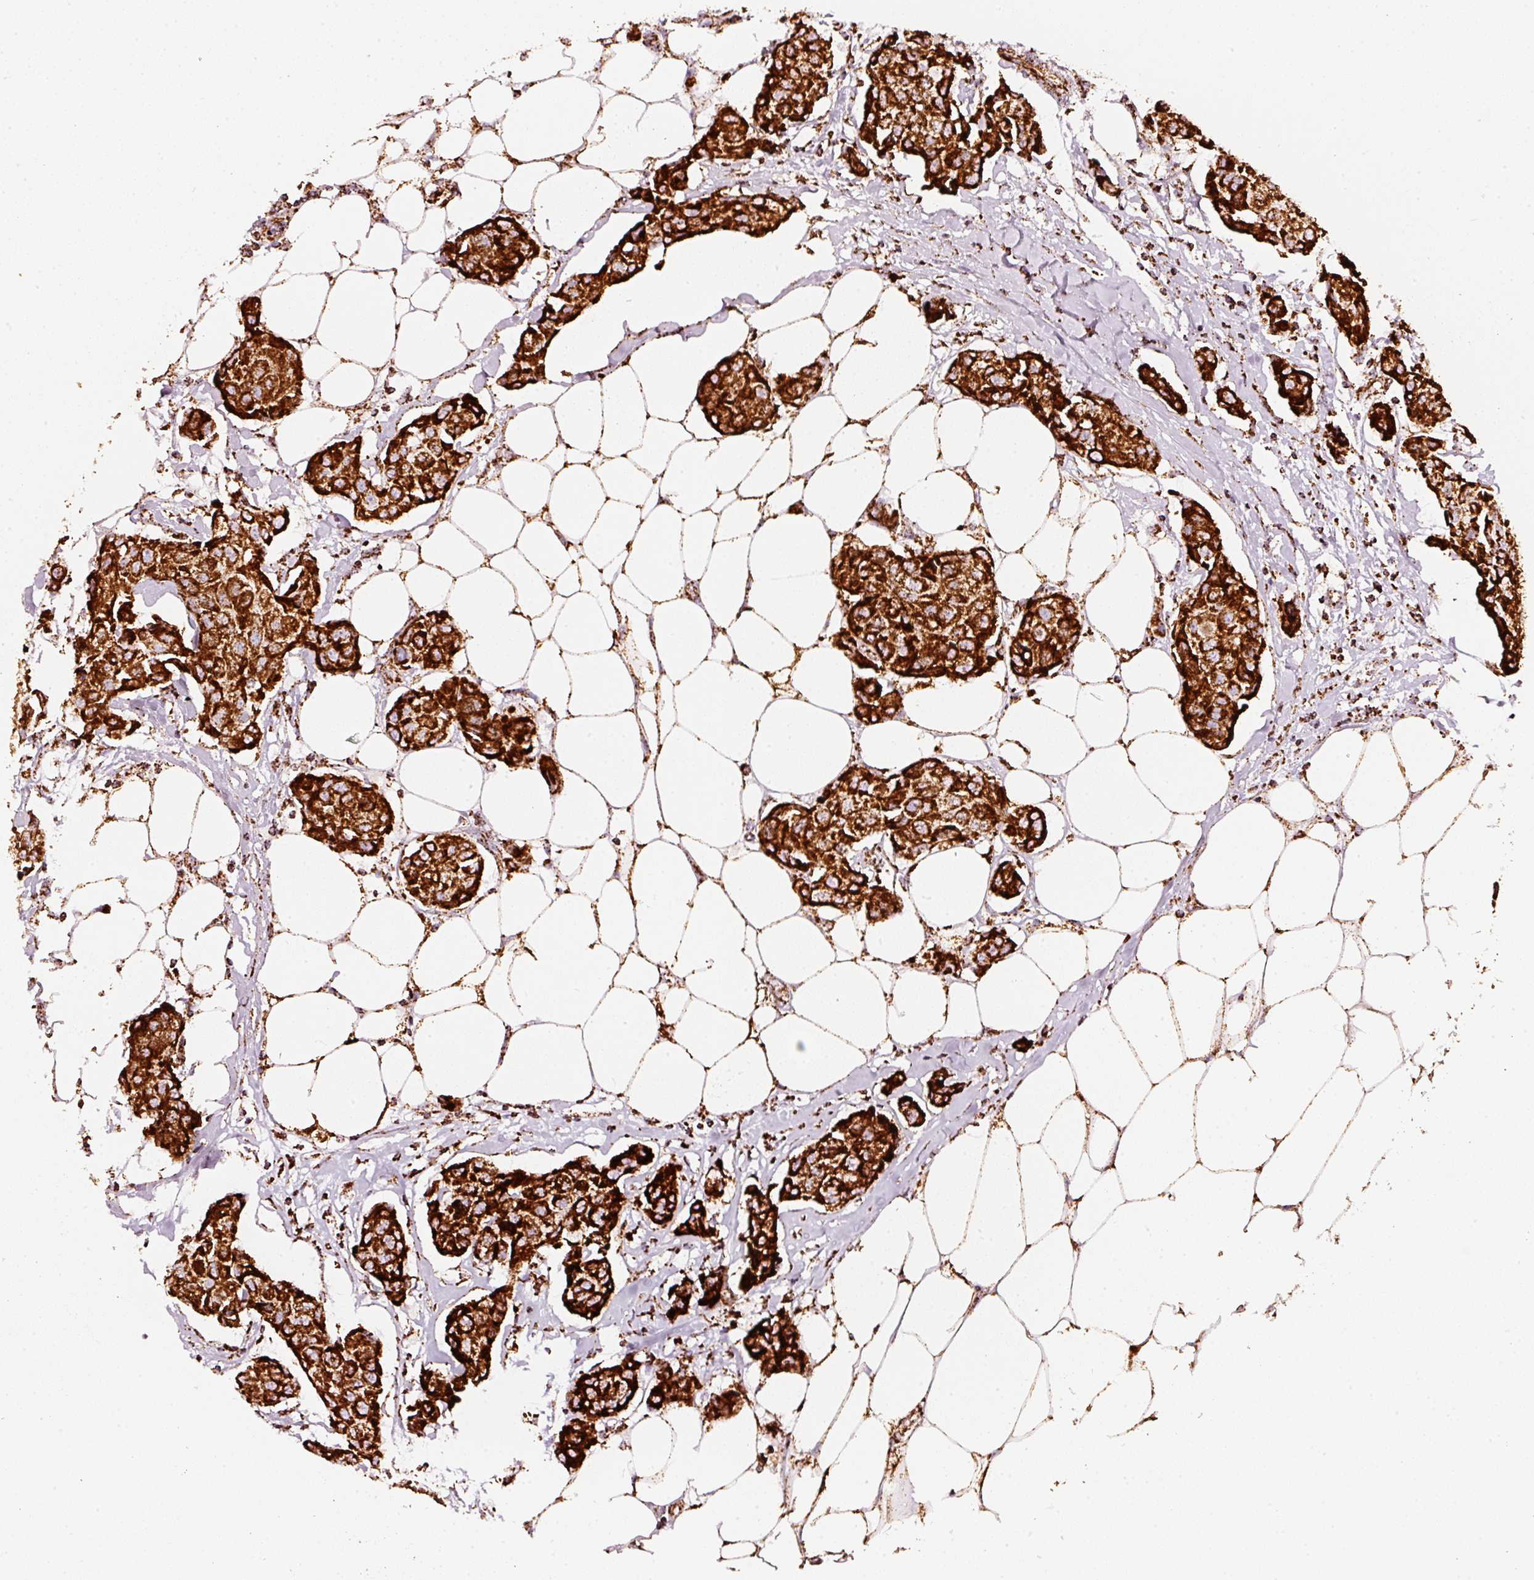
{"staining": {"intensity": "strong", "quantity": ">75%", "location": "cytoplasmic/membranous"}, "tissue": "breast cancer", "cell_type": "Tumor cells", "image_type": "cancer", "snomed": [{"axis": "morphology", "description": "Duct carcinoma"}, {"axis": "topography", "description": "Breast"}, {"axis": "topography", "description": "Lymph node"}], "caption": "A photomicrograph showing strong cytoplasmic/membranous expression in about >75% of tumor cells in invasive ductal carcinoma (breast), as visualized by brown immunohistochemical staining.", "gene": "UQCRC1", "patient": {"sex": "female", "age": 80}}